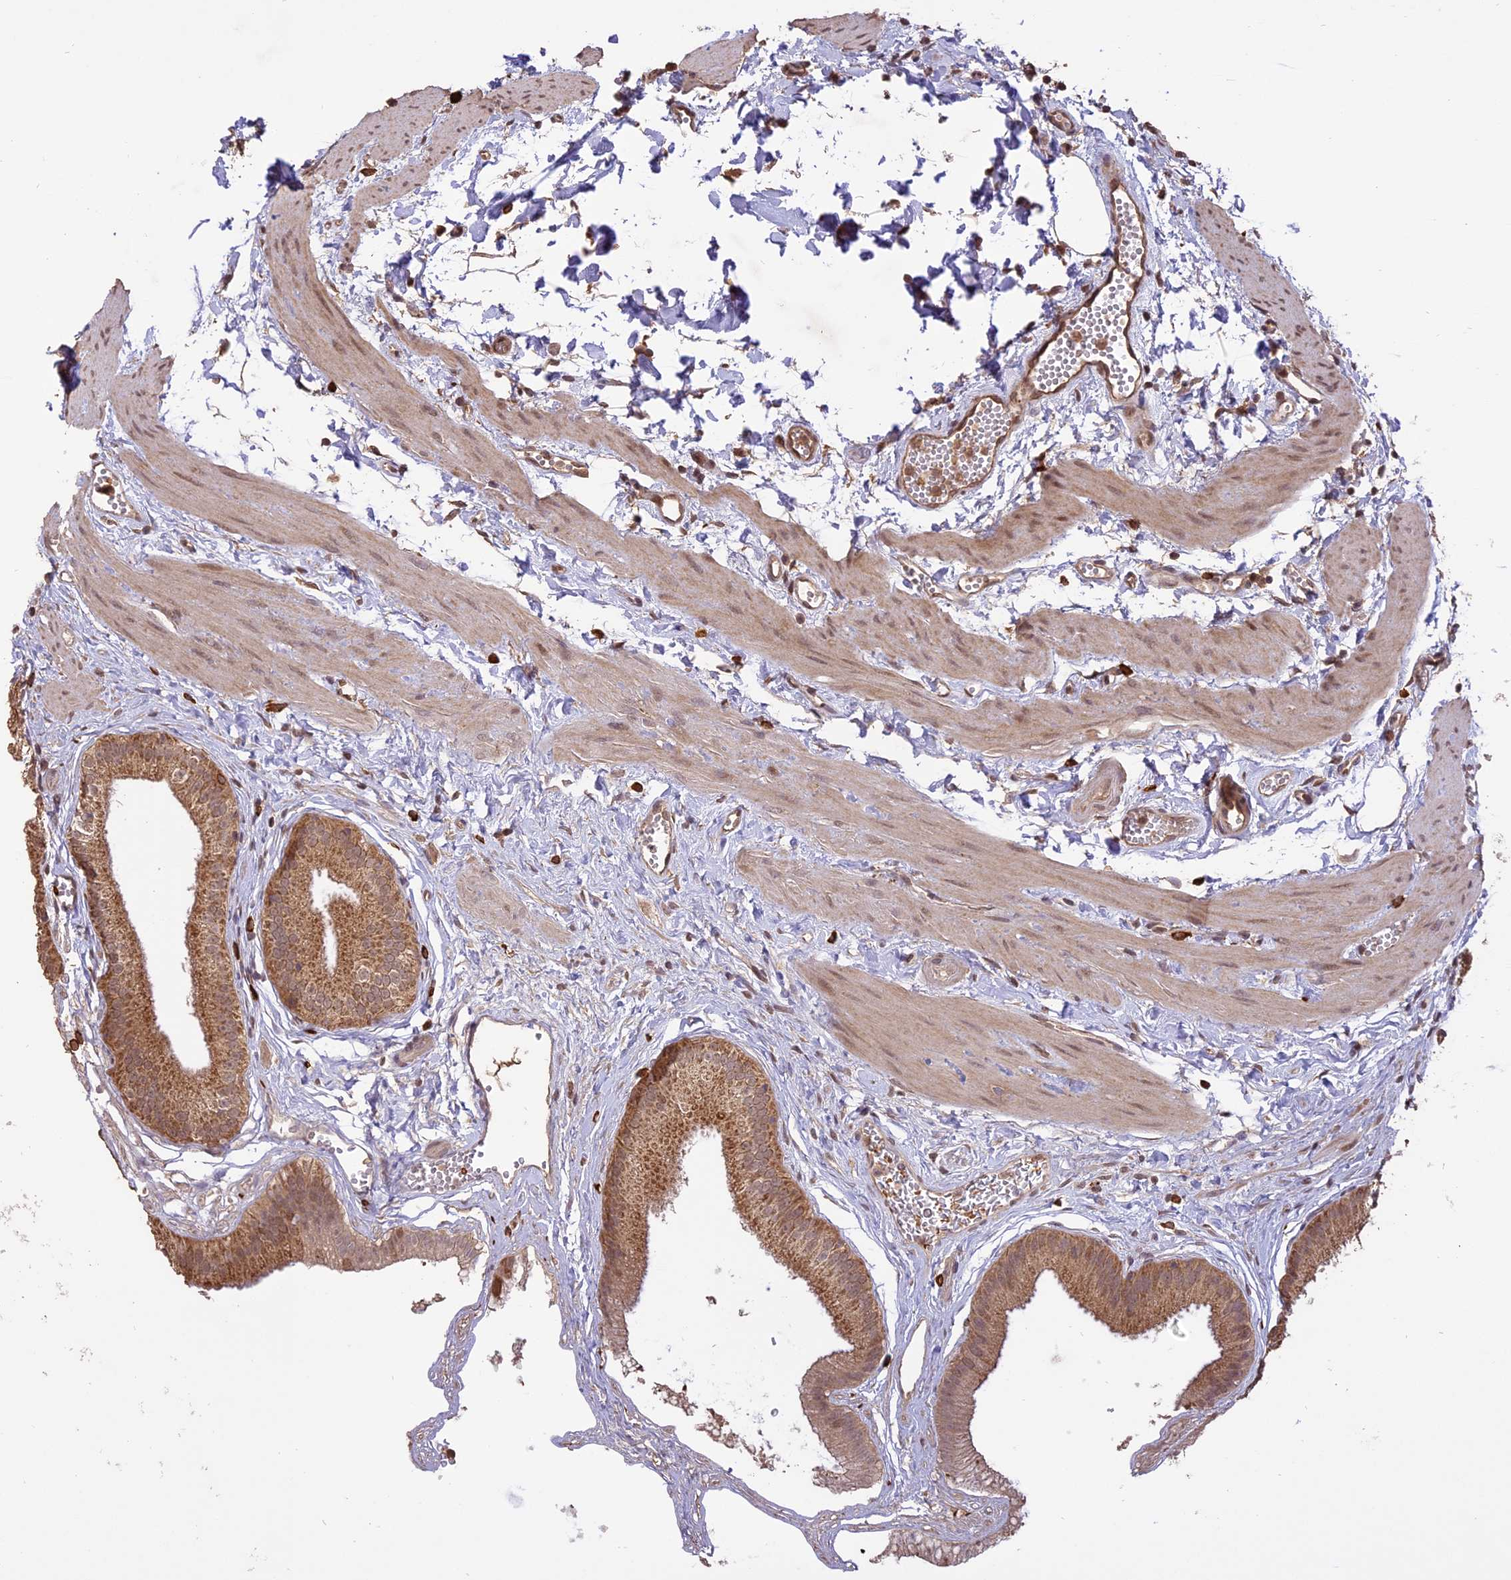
{"staining": {"intensity": "moderate", "quantity": ">75%", "location": "cytoplasmic/membranous"}, "tissue": "gallbladder", "cell_type": "Glandular cells", "image_type": "normal", "snomed": [{"axis": "morphology", "description": "Normal tissue, NOS"}, {"axis": "topography", "description": "Gallbladder"}], "caption": "Human gallbladder stained for a protein (brown) demonstrates moderate cytoplasmic/membranous positive positivity in about >75% of glandular cells.", "gene": "TIGD7", "patient": {"sex": "female", "age": 54}}